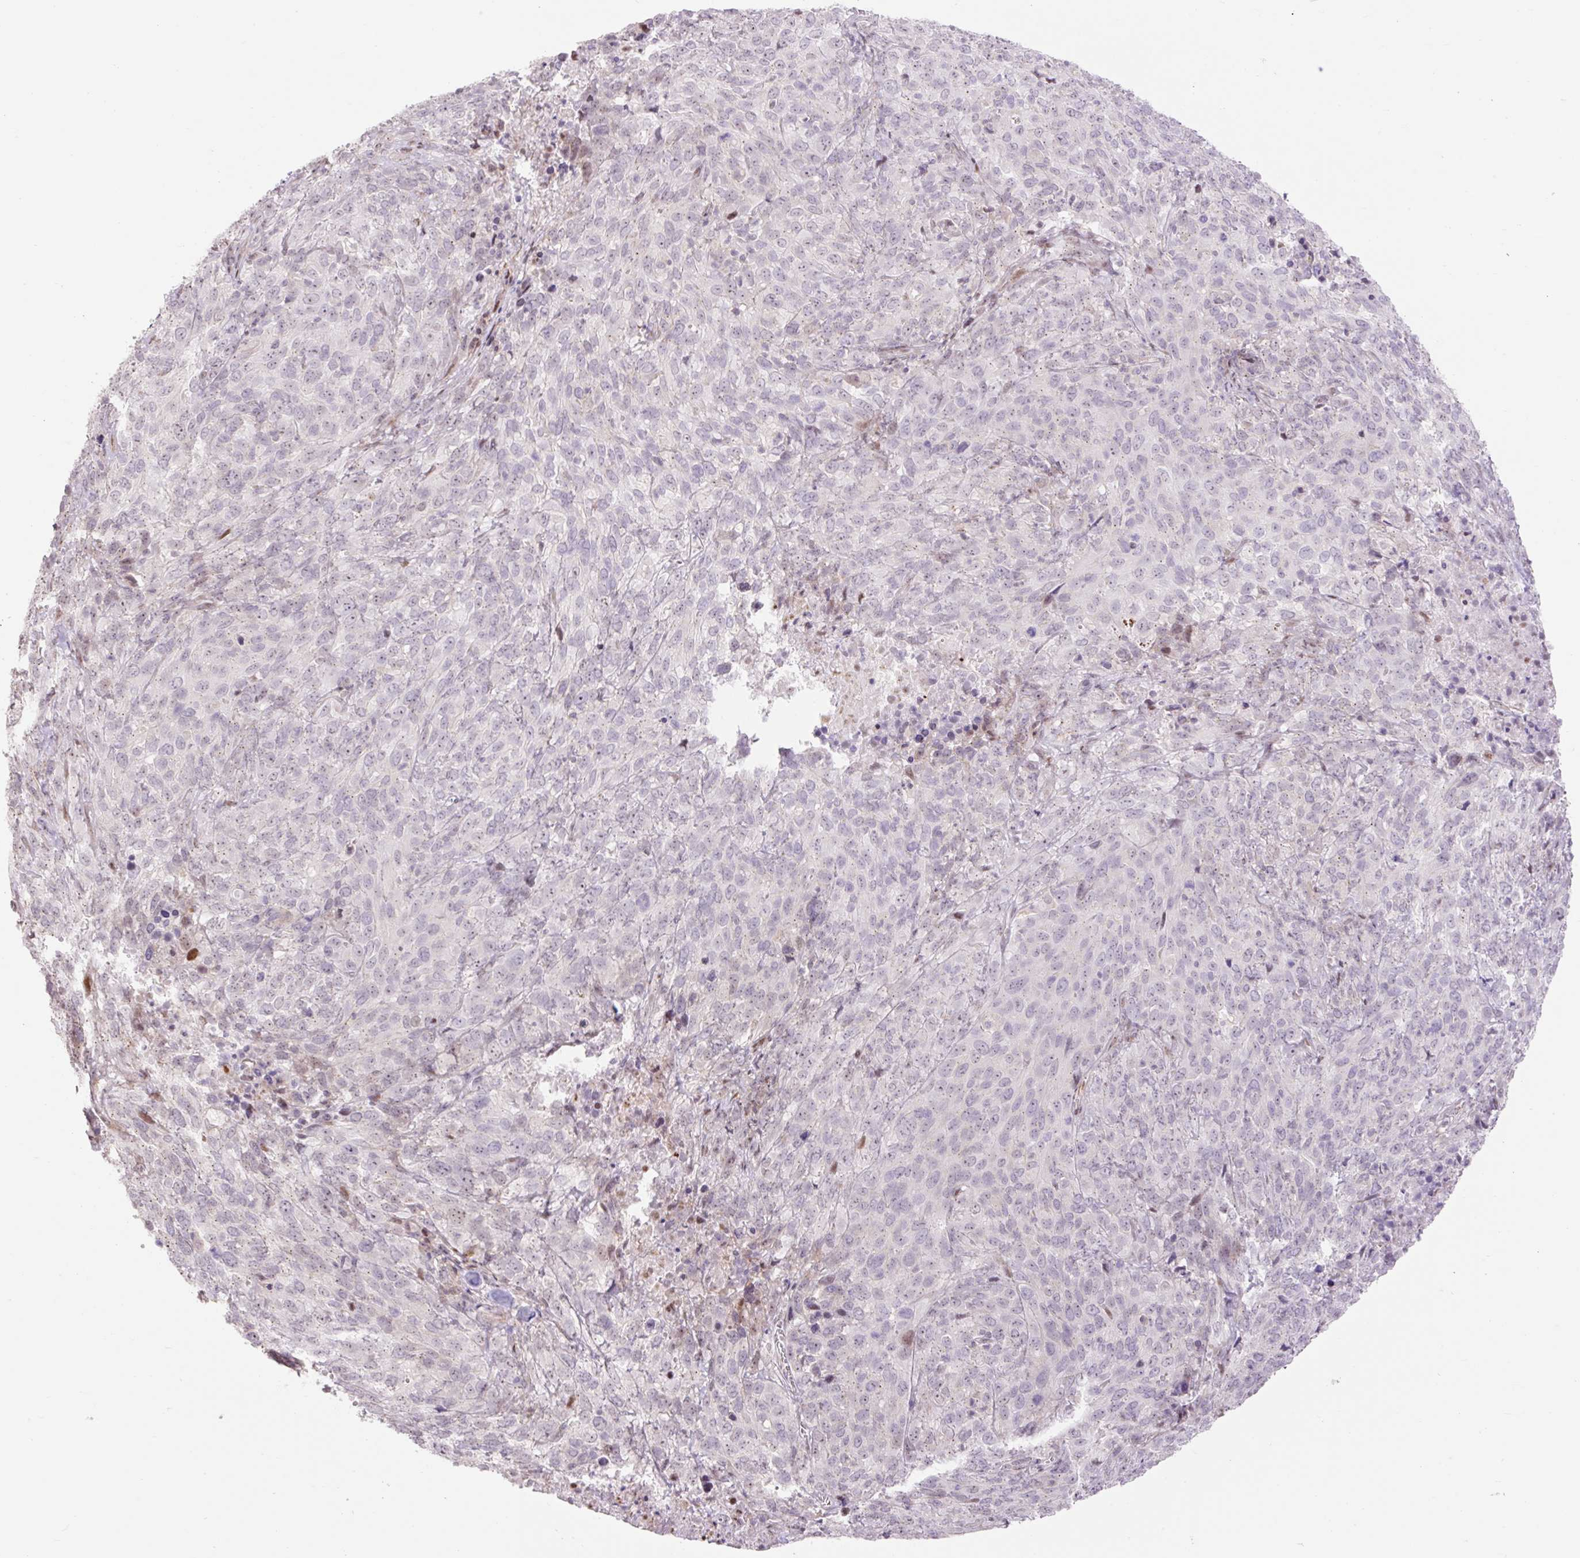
{"staining": {"intensity": "moderate", "quantity": "<25%", "location": "nuclear"}, "tissue": "cervical cancer", "cell_type": "Tumor cells", "image_type": "cancer", "snomed": [{"axis": "morphology", "description": "Squamous cell carcinoma, NOS"}, {"axis": "topography", "description": "Cervix"}], "caption": "Brown immunohistochemical staining in human squamous cell carcinoma (cervical) reveals moderate nuclear staining in approximately <25% of tumor cells. (DAB (3,3'-diaminobenzidine) IHC with brightfield microscopy, high magnification).", "gene": "RIPPLY3", "patient": {"sex": "female", "age": 51}}